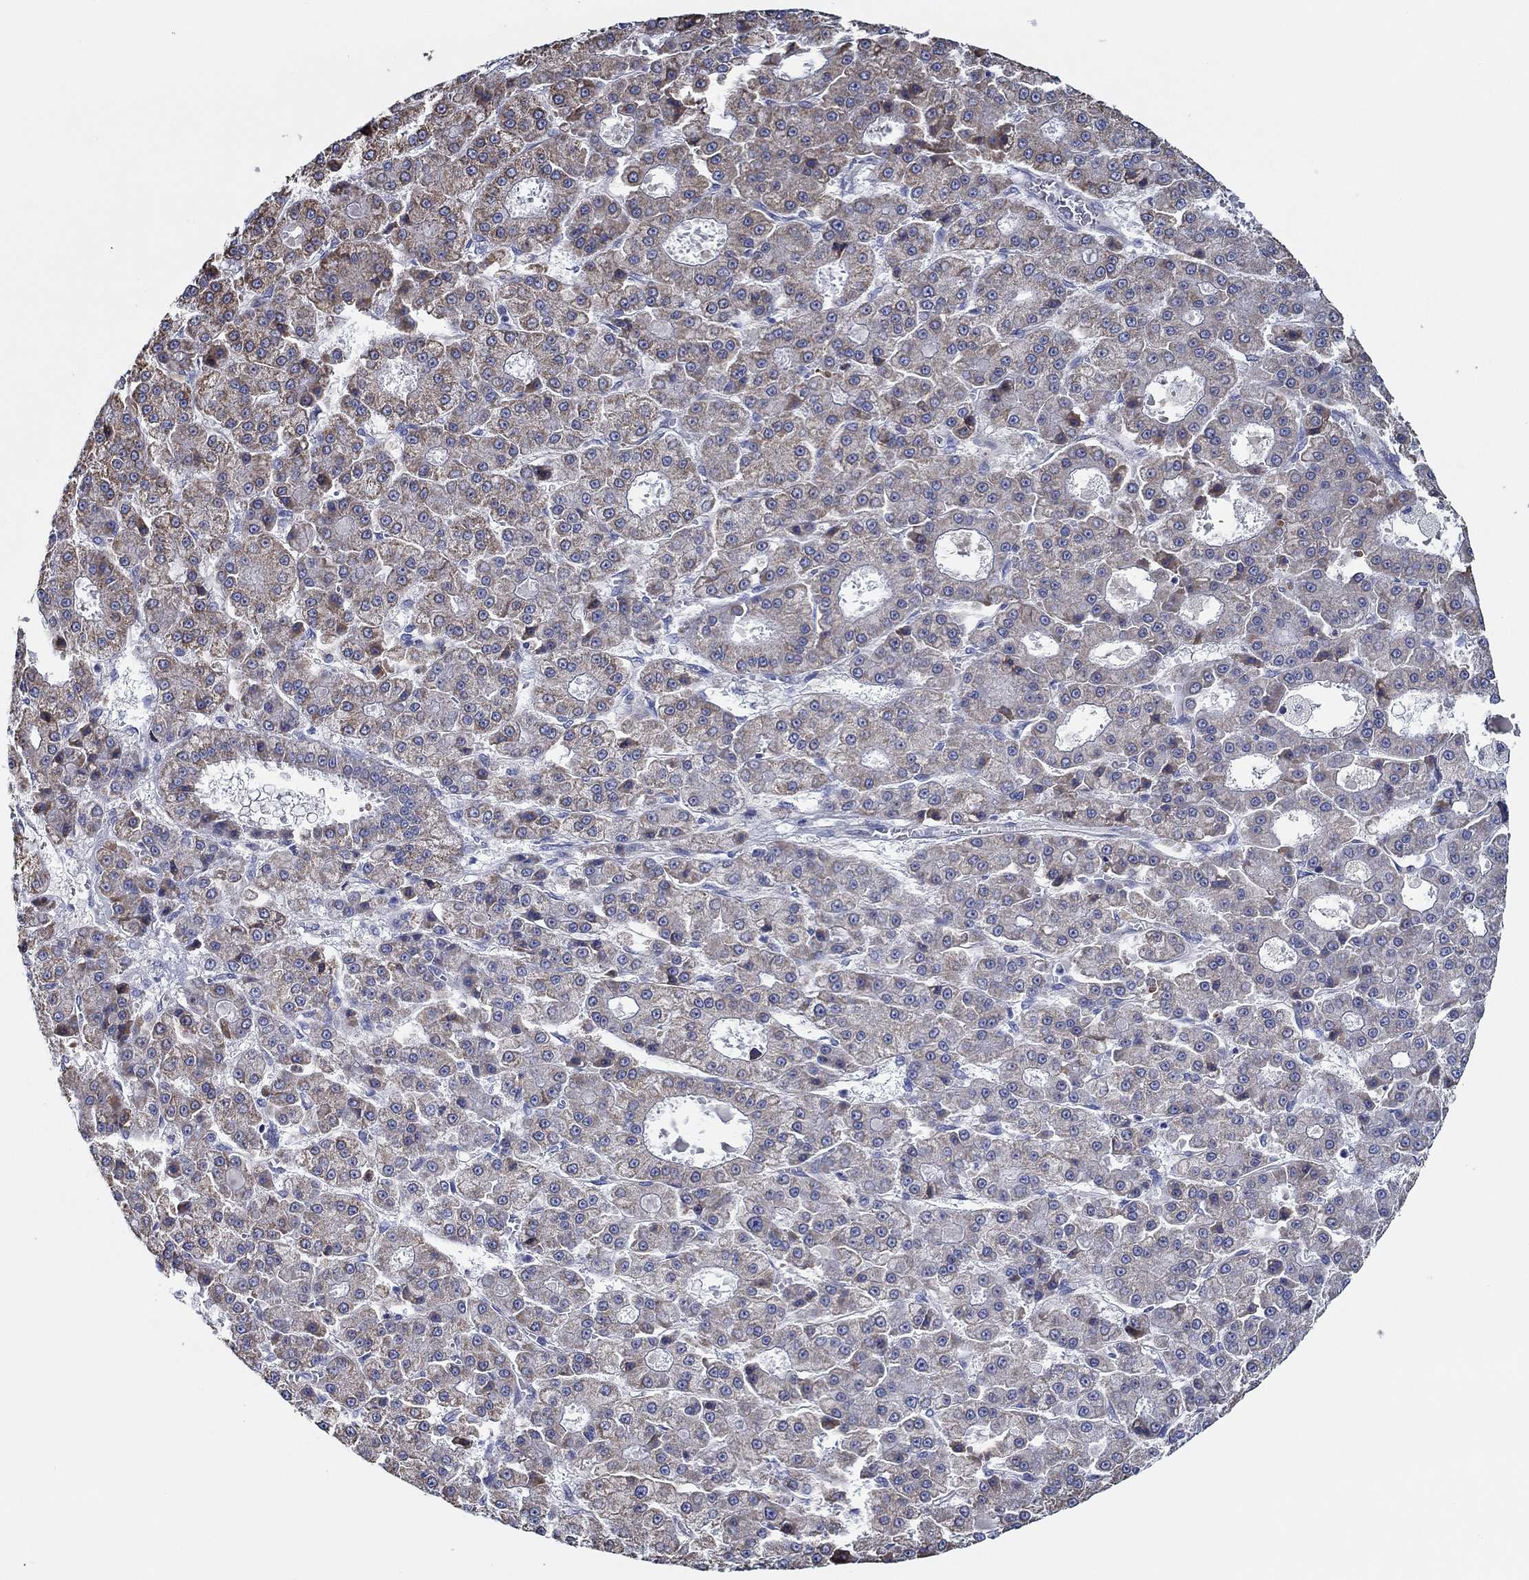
{"staining": {"intensity": "moderate", "quantity": "<25%", "location": "cytoplasmic/membranous"}, "tissue": "liver cancer", "cell_type": "Tumor cells", "image_type": "cancer", "snomed": [{"axis": "morphology", "description": "Carcinoma, Hepatocellular, NOS"}, {"axis": "topography", "description": "Liver"}], "caption": "The image displays a brown stain indicating the presence of a protein in the cytoplasmic/membranous of tumor cells in hepatocellular carcinoma (liver).", "gene": "CFAP61", "patient": {"sex": "male", "age": 70}}